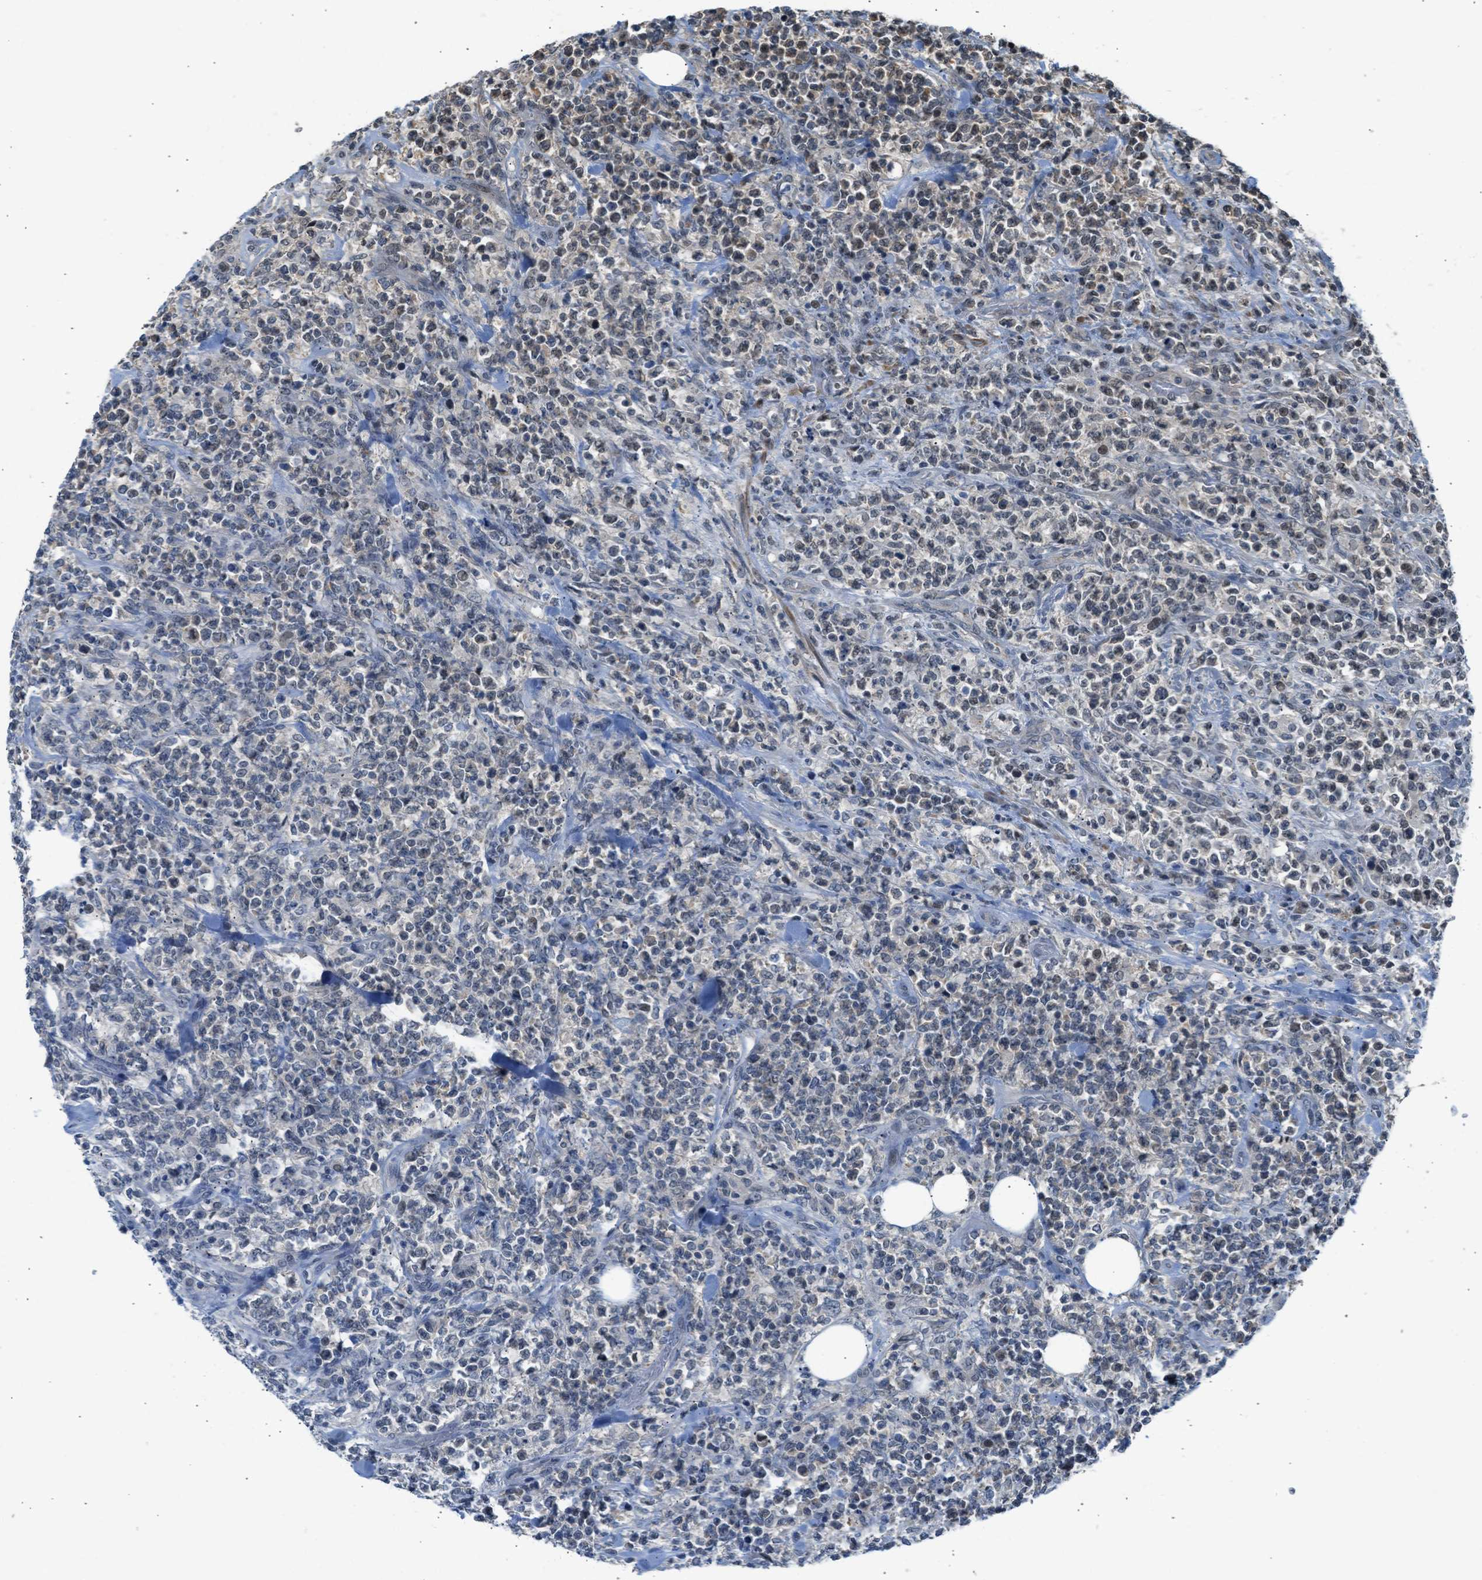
{"staining": {"intensity": "weak", "quantity": "<25%", "location": "nuclear"}, "tissue": "lymphoma", "cell_type": "Tumor cells", "image_type": "cancer", "snomed": [{"axis": "morphology", "description": "Malignant lymphoma, non-Hodgkin's type, High grade"}, {"axis": "topography", "description": "Soft tissue"}], "caption": "IHC photomicrograph of neoplastic tissue: high-grade malignant lymphoma, non-Hodgkin's type stained with DAB (3,3'-diaminobenzidine) reveals no significant protein positivity in tumor cells.", "gene": "TTBK2", "patient": {"sex": "male", "age": 18}}